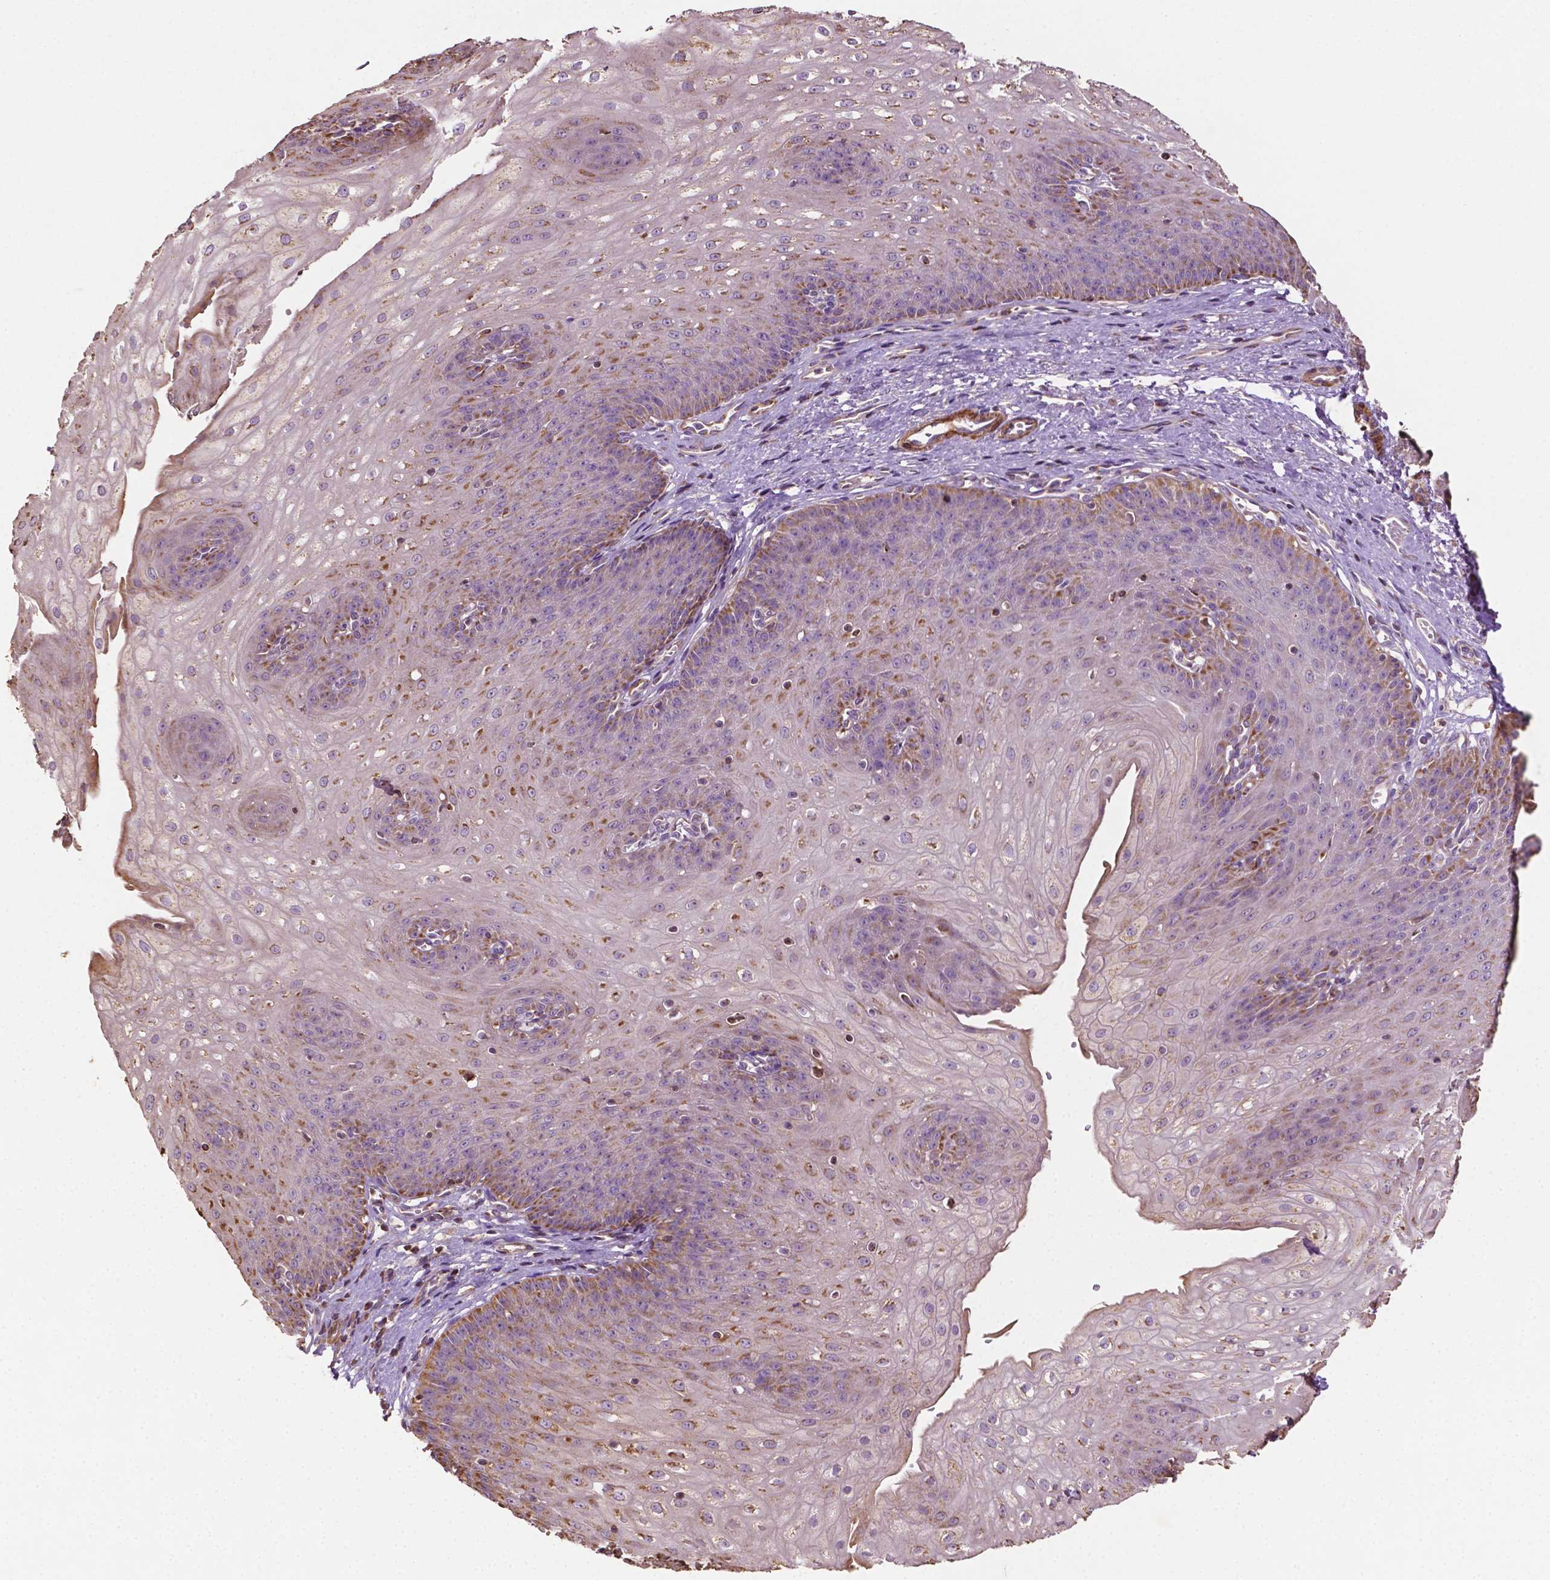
{"staining": {"intensity": "moderate", "quantity": "25%-75%", "location": "cytoplasmic/membranous"}, "tissue": "esophagus", "cell_type": "Squamous epithelial cells", "image_type": "normal", "snomed": [{"axis": "morphology", "description": "Normal tissue, NOS"}, {"axis": "topography", "description": "Esophagus"}], "caption": "Squamous epithelial cells exhibit medium levels of moderate cytoplasmic/membranous positivity in about 25%-75% of cells in normal esophagus.", "gene": "LRR1", "patient": {"sex": "male", "age": 71}}